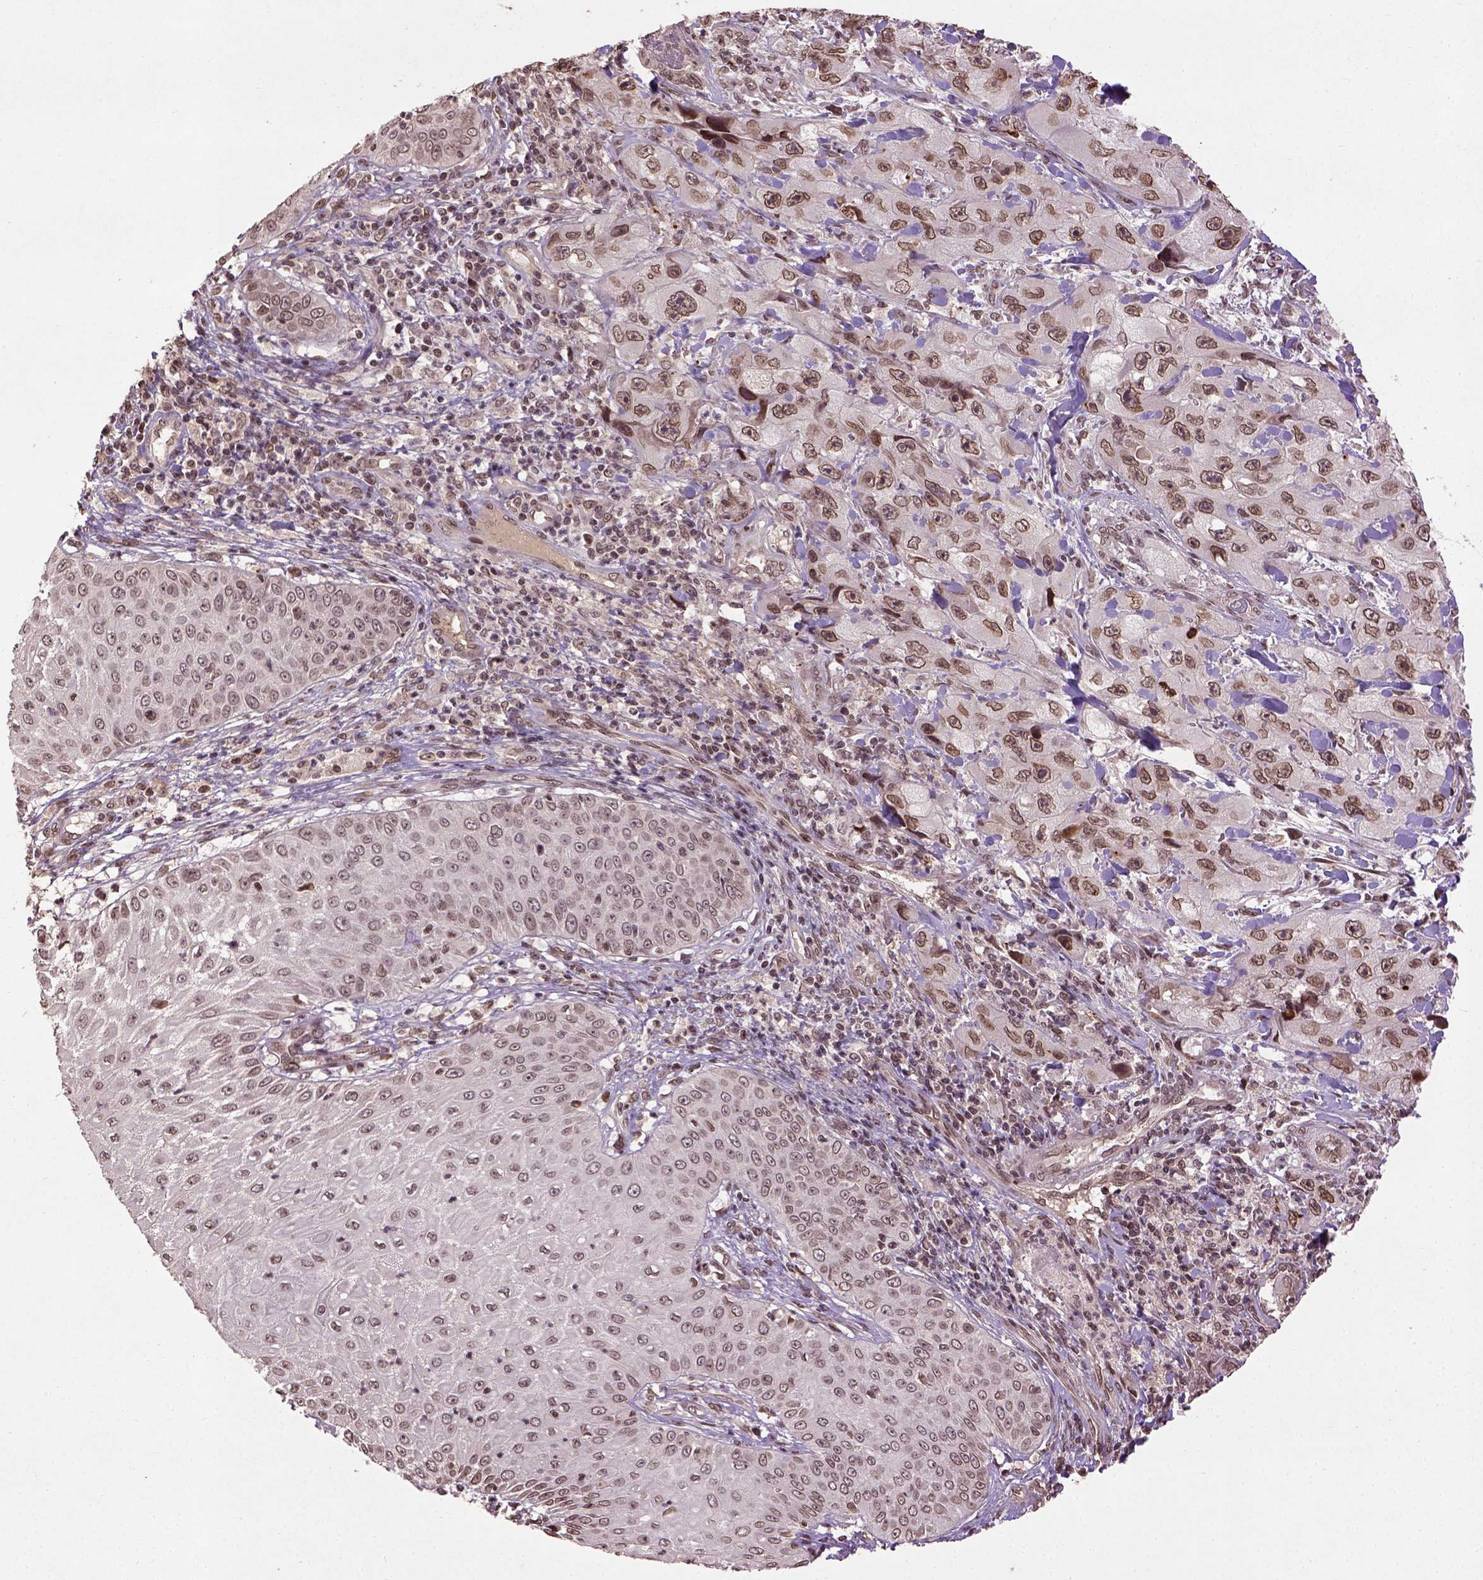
{"staining": {"intensity": "moderate", "quantity": ">75%", "location": "nuclear"}, "tissue": "skin cancer", "cell_type": "Tumor cells", "image_type": "cancer", "snomed": [{"axis": "morphology", "description": "Squamous cell carcinoma, NOS"}, {"axis": "topography", "description": "Skin"}, {"axis": "topography", "description": "Subcutis"}], "caption": "Immunohistochemistry (IHC) (DAB (3,3'-diaminobenzidine)) staining of human skin squamous cell carcinoma reveals moderate nuclear protein expression in approximately >75% of tumor cells.", "gene": "BANF1", "patient": {"sex": "male", "age": 73}}